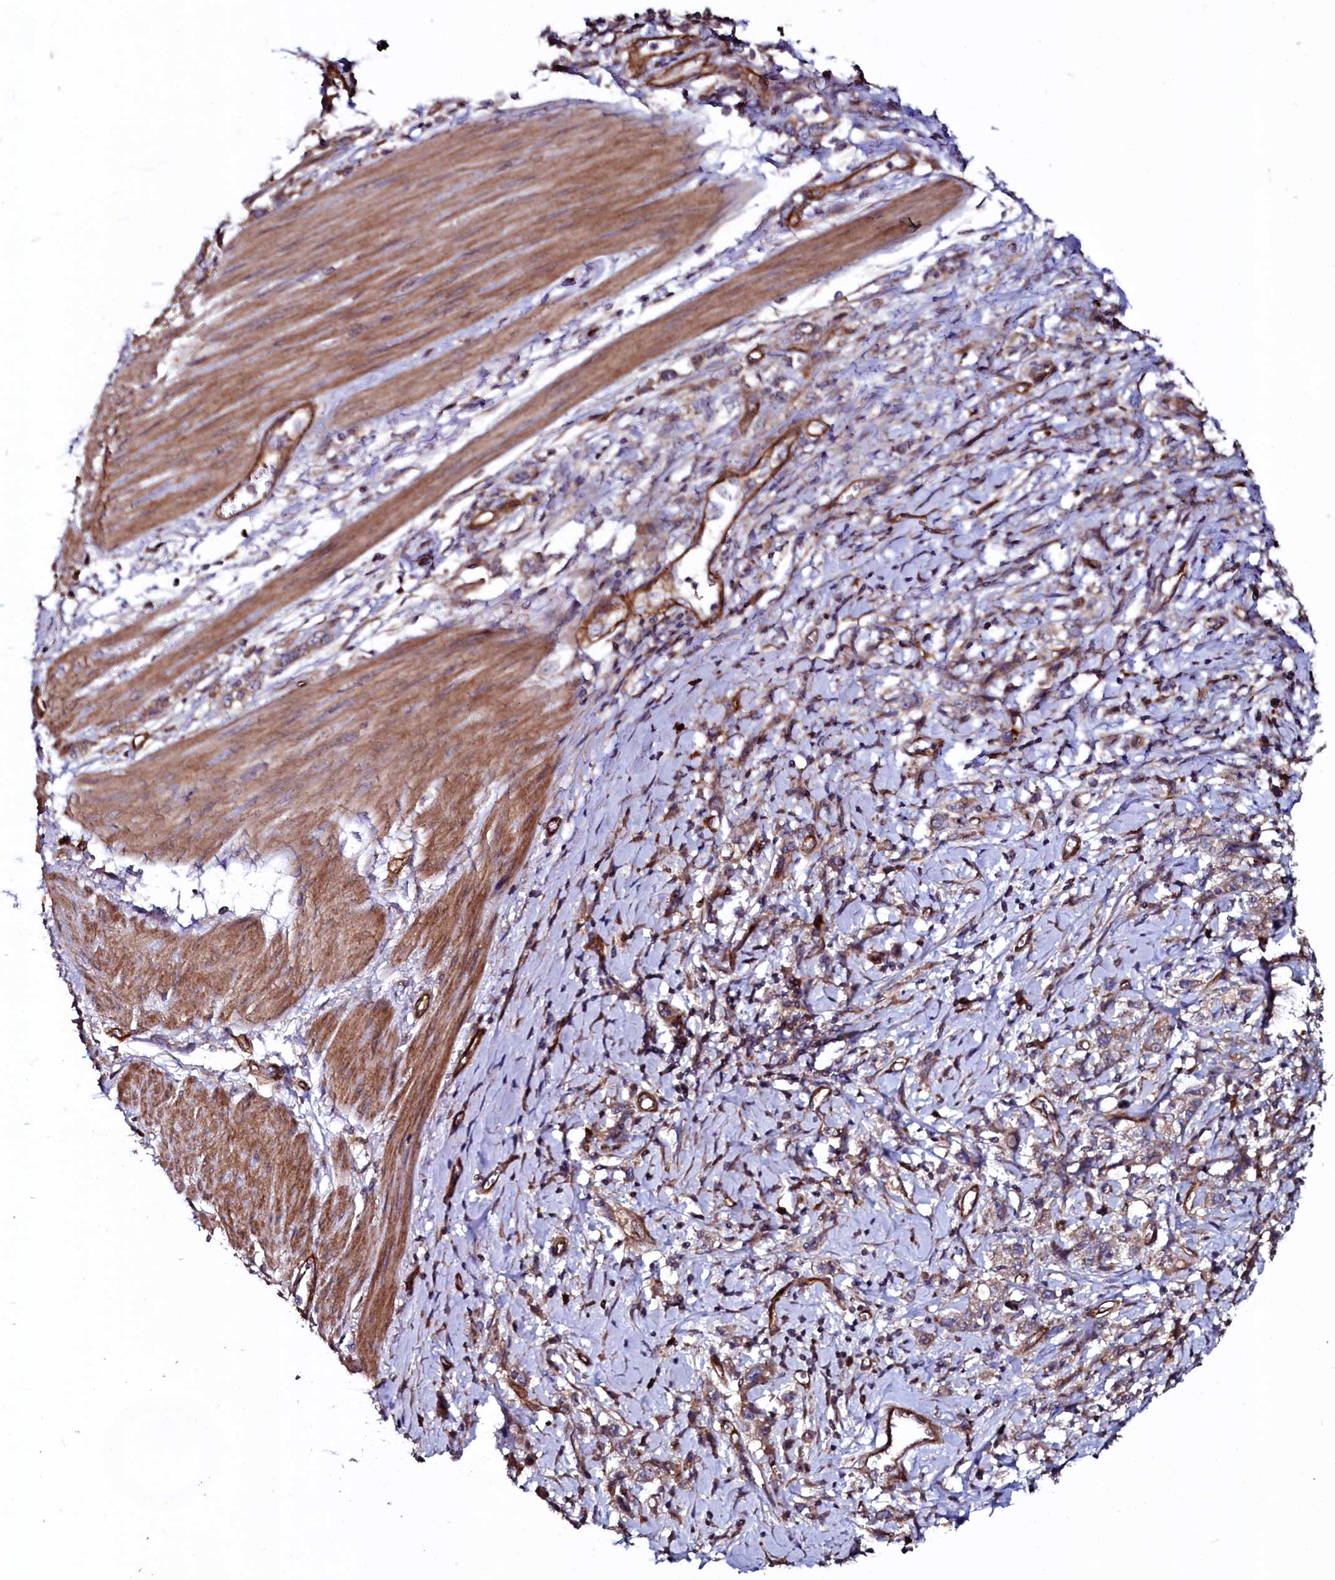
{"staining": {"intensity": "moderate", "quantity": ">75%", "location": "cytoplasmic/membranous"}, "tissue": "stomach cancer", "cell_type": "Tumor cells", "image_type": "cancer", "snomed": [{"axis": "morphology", "description": "Adenocarcinoma, NOS"}, {"axis": "topography", "description": "Stomach"}], "caption": "Human adenocarcinoma (stomach) stained with a brown dye displays moderate cytoplasmic/membranous positive staining in about >75% of tumor cells.", "gene": "USPL1", "patient": {"sex": "female", "age": 76}}